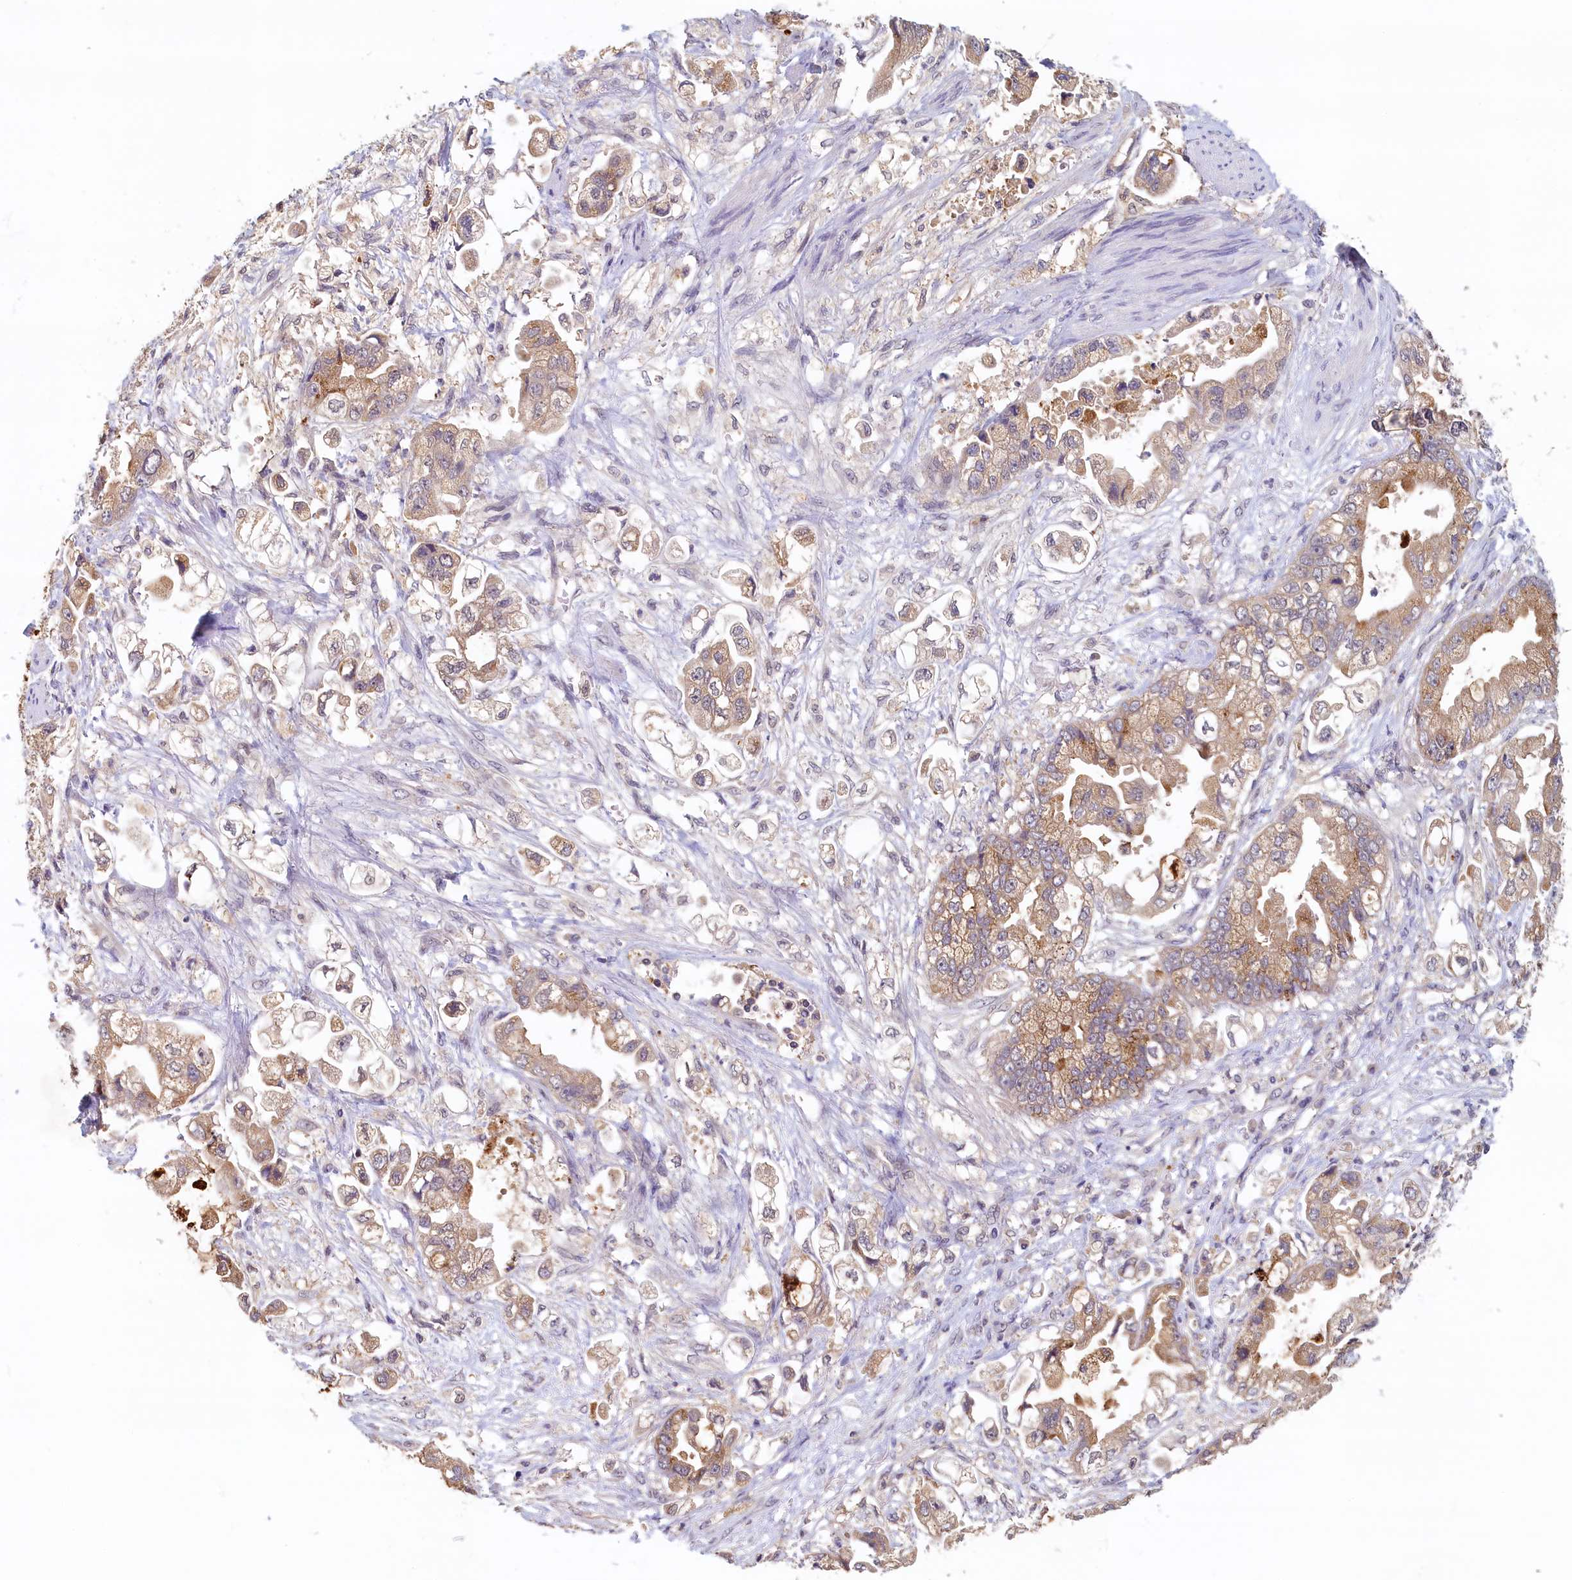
{"staining": {"intensity": "moderate", "quantity": ">75%", "location": "cytoplasmic/membranous"}, "tissue": "stomach cancer", "cell_type": "Tumor cells", "image_type": "cancer", "snomed": [{"axis": "morphology", "description": "Adenocarcinoma, NOS"}, {"axis": "topography", "description": "Stomach"}], "caption": "Stomach cancer (adenocarcinoma) stained with immunohistochemistry (IHC) displays moderate cytoplasmic/membranous expression in approximately >75% of tumor cells. The protein is stained brown, and the nuclei are stained in blue (DAB (3,3'-diaminobenzidine) IHC with brightfield microscopy, high magnification).", "gene": "NUBP2", "patient": {"sex": "male", "age": 62}}